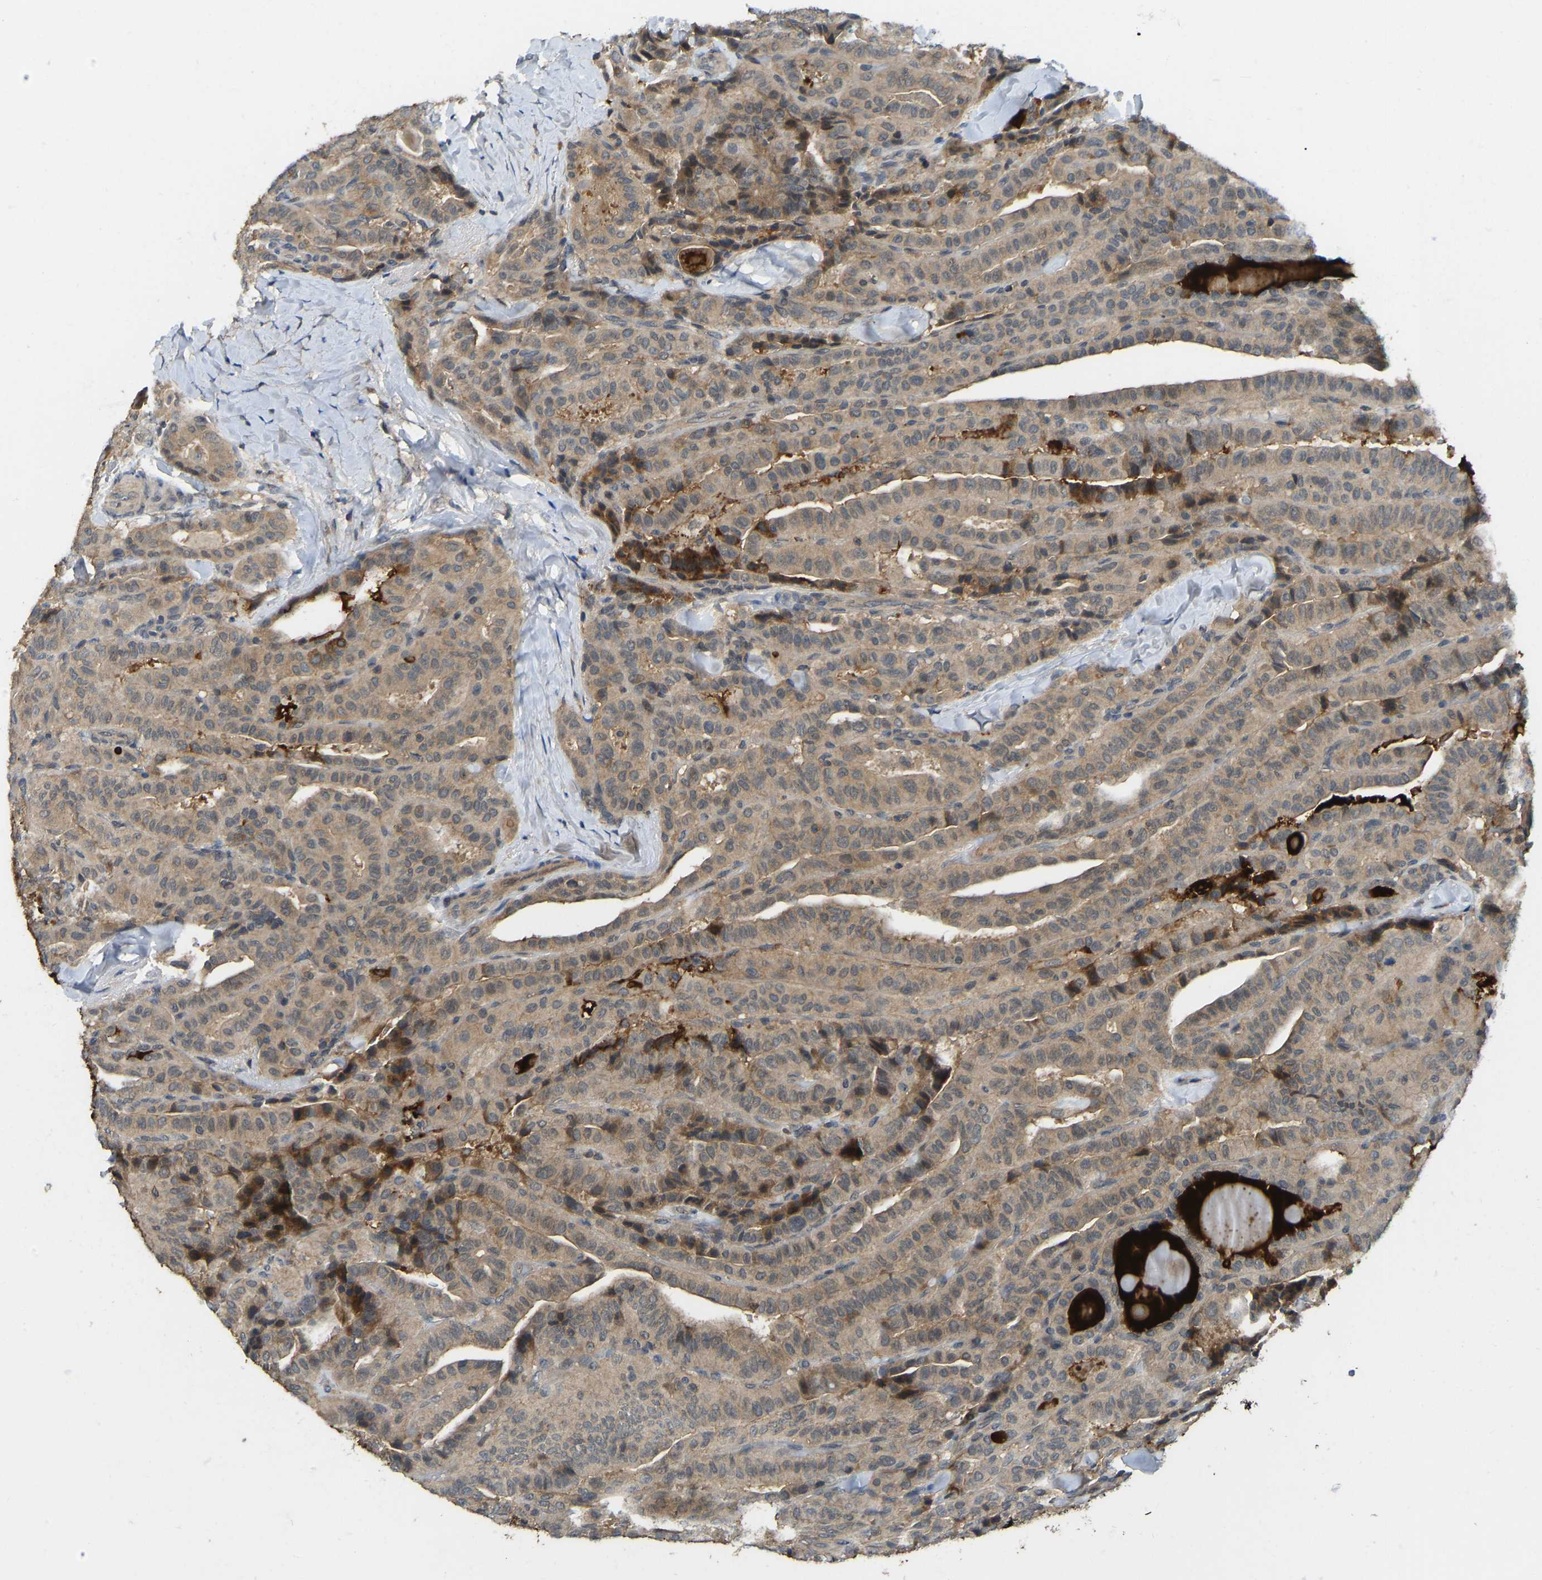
{"staining": {"intensity": "weak", "quantity": ">75%", "location": "cytoplasmic/membranous"}, "tissue": "thyroid cancer", "cell_type": "Tumor cells", "image_type": "cancer", "snomed": [{"axis": "morphology", "description": "Papillary adenocarcinoma, NOS"}, {"axis": "topography", "description": "Thyroid gland"}], "caption": "An IHC image of tumor tissue is shown. Protein staining in brown highlights weak cytoplasmic/membranous positivity in thyroid papillary adenocarcinoma within tumor cells.", "gene": "NDRG3", "patient": {"sex": "male", "age": 77}}